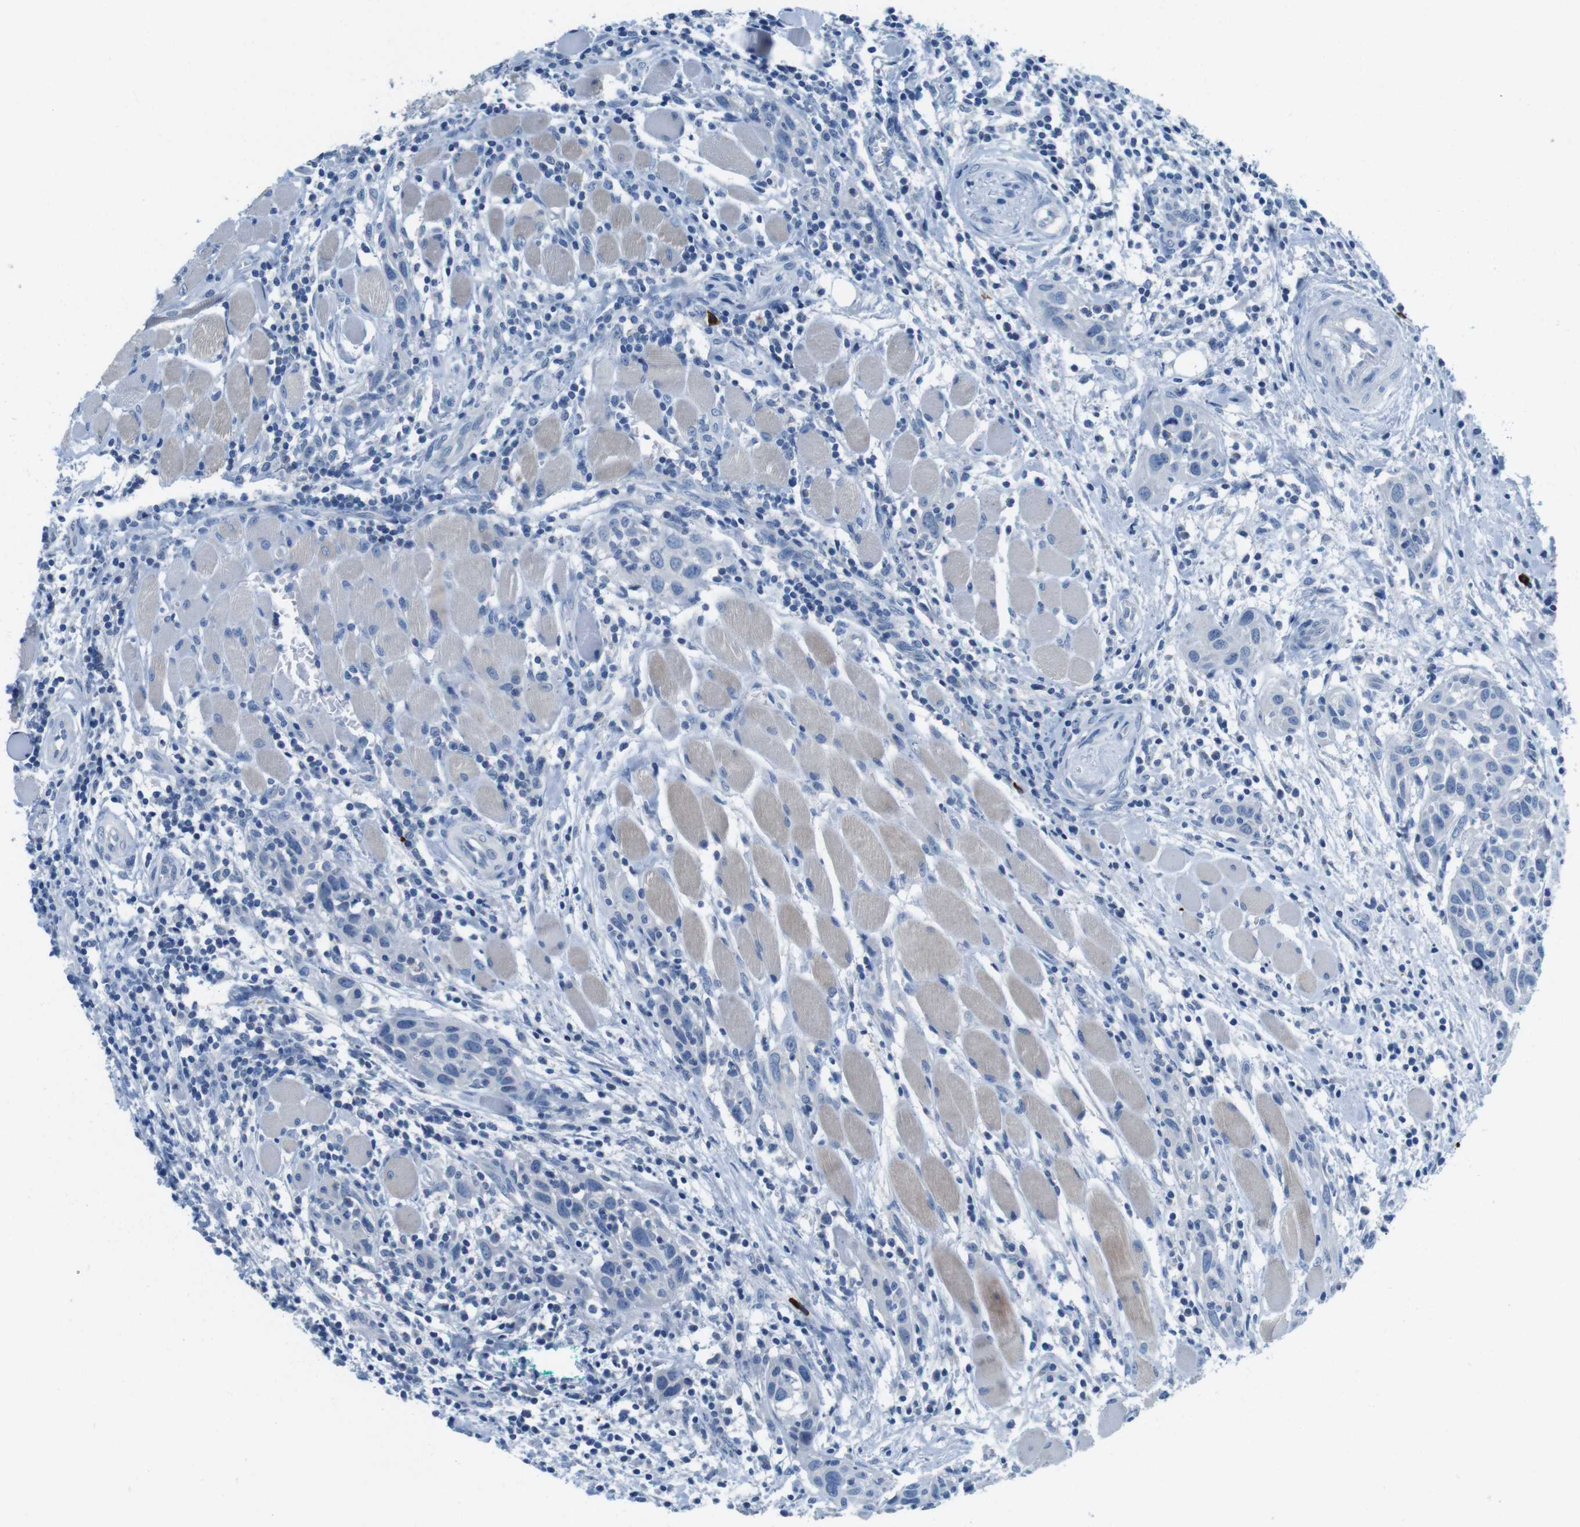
{"staining": {"intensity": "negative", "quantity": "none", "location": "none"}, "tissue": "head and neck cancer", "cell_type": "Tumor cells", "image_type": "cancer", "snomed": [{"axis": "morphology", "description": "Squamous cell carcinoma, NOS"}, {"axis": "topography", "description": "Oral tissue"}, {"axis": "topography", "description": "Head-Neck"}], "caption": "DAB immunohistochemical staining of human head and neck squamous cell carcinoma displays no significant staining in tumor cells. (IHC, brightfield microscopy, high magnification).", "gene": "SLC35A3", "patient": {"sex": "female", "age": 50}}